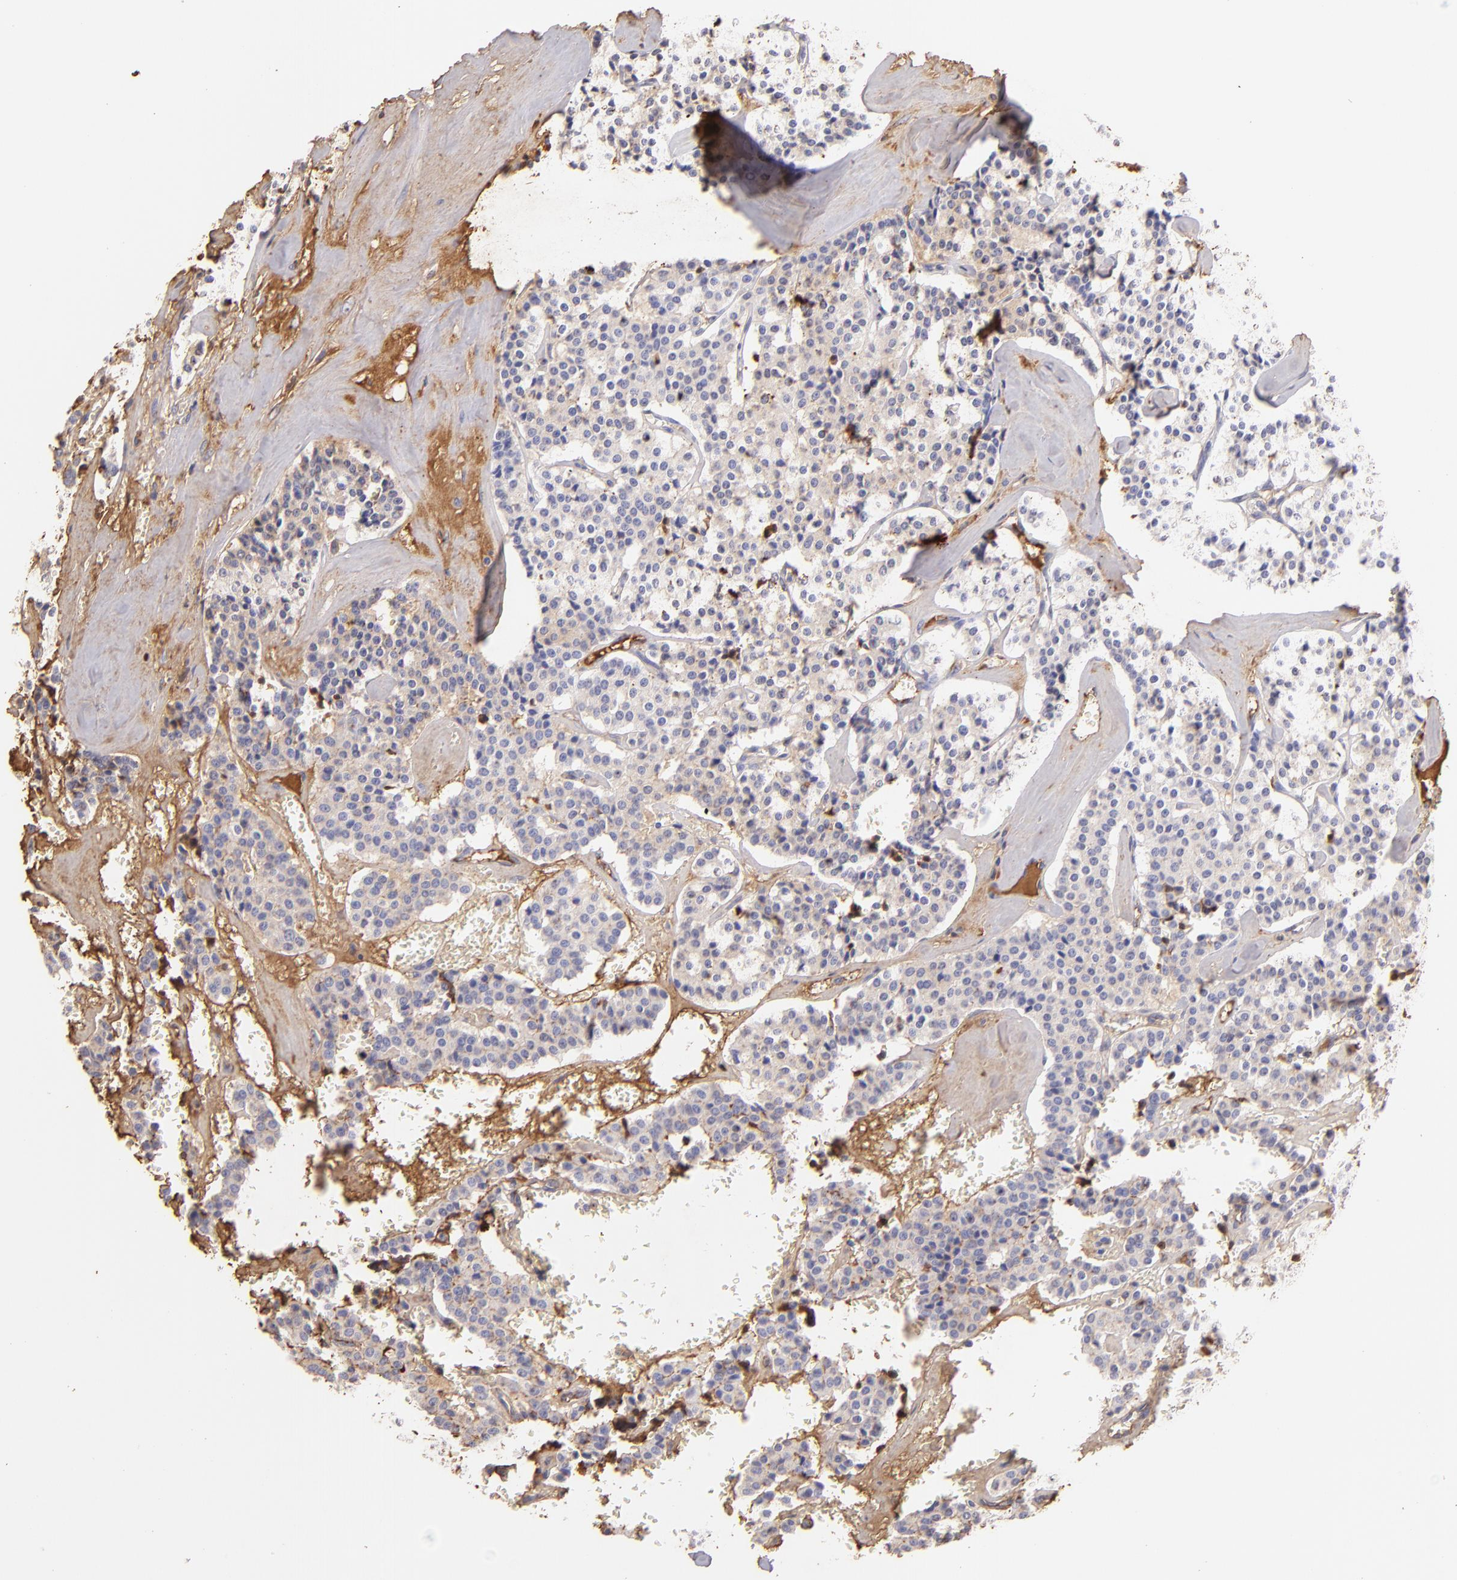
{"staining": {"intensity": "weak", "quantity": "25%-75%", "location": "cytoplasmic/membranous"}, "tissue": "carcinoid", "cell_type": "Tumor cells", "image_type": "cancer", "snomed": [{"axis": "morphology", "description": "Carcinoid, malignant, NOS"}, {"axis": "topography", "description": "Bronchus"}], "caption": "Tumor cells show low levels of weak cytoplasmic/membranous expression in approximately 25%-75% of cells in carcinoid.", "gene": "FGB", "patient": {"sex": "male", "age": 55}}